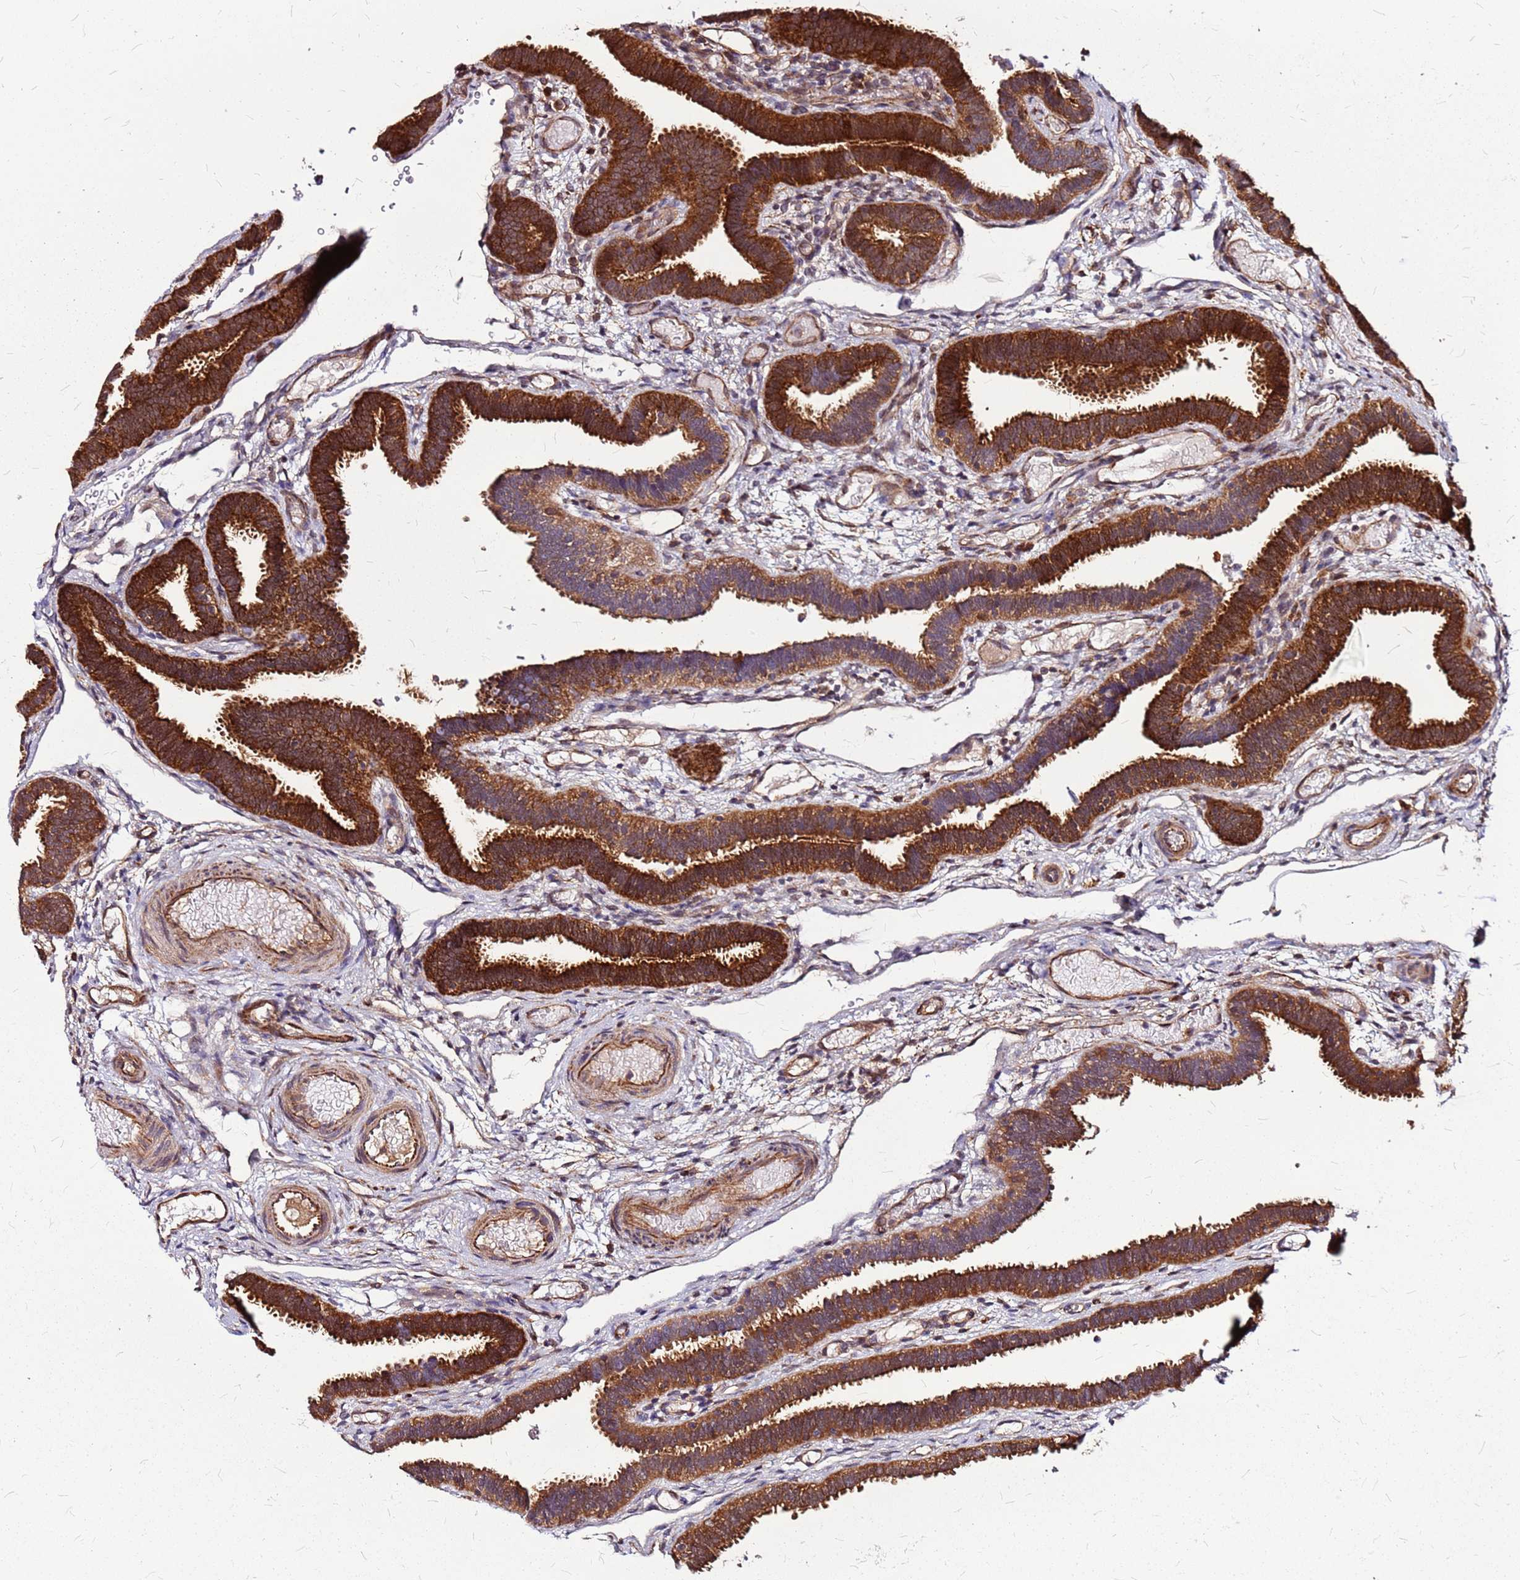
{"staining": {"intensity": "strong", "quantity": ">75%", "location": "cytoplasmic/membranous"}, "tissue": "fallopian tube", "cell_type": "Glandular cells", "image_type": "normal", "snomed": [{"axis": "morphology", "description": "Normal tissue, NOS"}, {"axis": "topography", "description": "Fallopian tube"}], "caption": "Immunohistochemistry of benign human fallopian tube shows high levels of strong cytoplasmic/membranous staining in approximately >75% of glandular cells.", "gene": "LYPLAL1", "patient": {"sex": "female", "age": 37}}